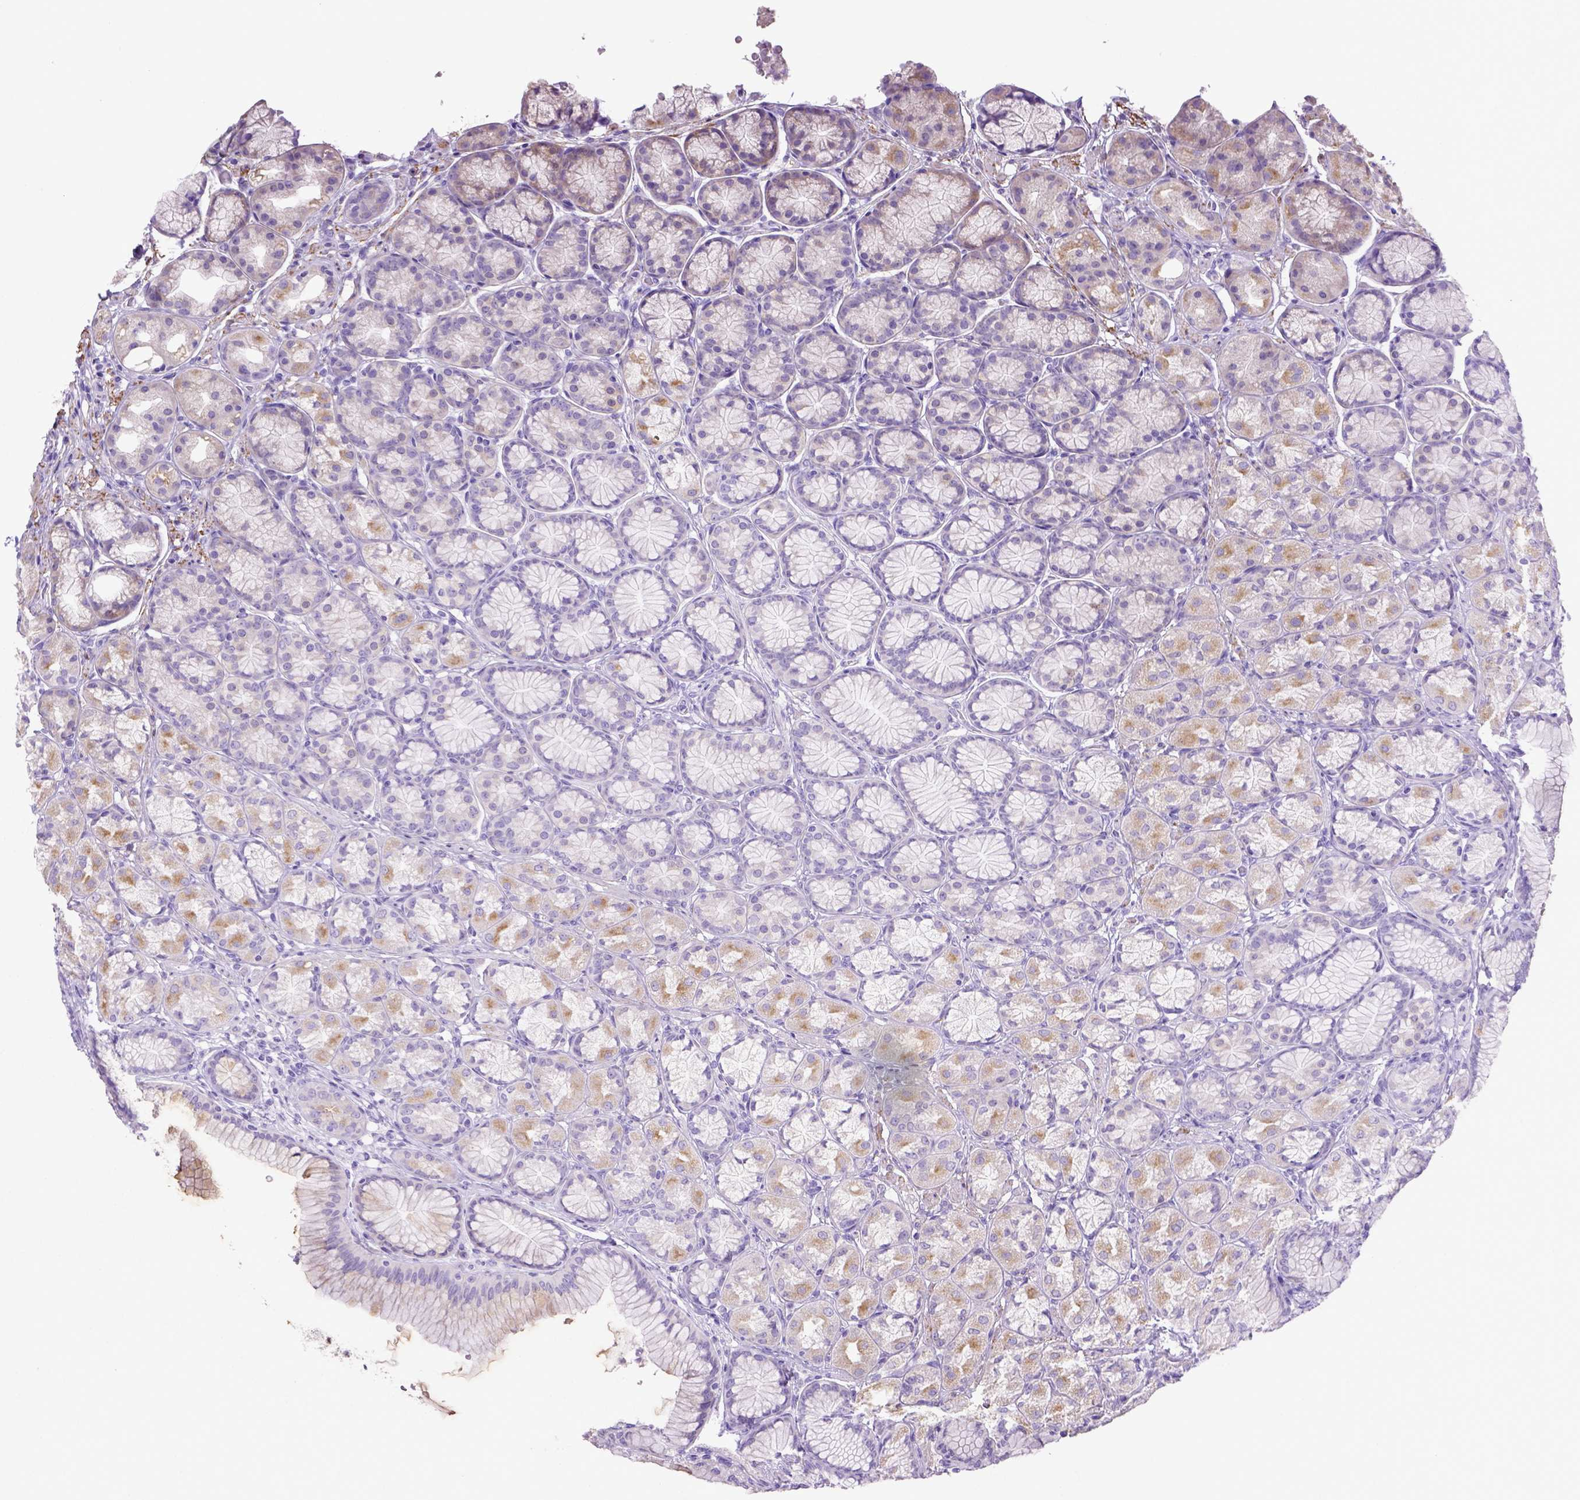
{"staining": {"intensity": "weak", "quantity": "25%-75%", "location": "cytoplasmic/membranous"}, "tissue": "stomach", "cell_type": "Glandular cells", "image_type": "normal", "snomed": [{"axis": "morphology", "description": "Normal tissue, NOS"}, {"axis": "morphology", "description": "Adenocarcinoma, NOS"}, {"axis": "morphology", "description": "Adenocarcinoma, High grade"}, {"axis": "topography", "description": "Stomach, upper"}, {"axis": "topography", "description": "Stomach"}], "caption": "Protein staining of unremarkable stomach shows weak cytoplasmic/membranous positivity in approximately 25%-75% of glandular cells. (brown staining indicates protein expression, while blue staining denotes nuclei).", "gene": "SIRPD", "patient": {"sex": "female", "age": 65}}